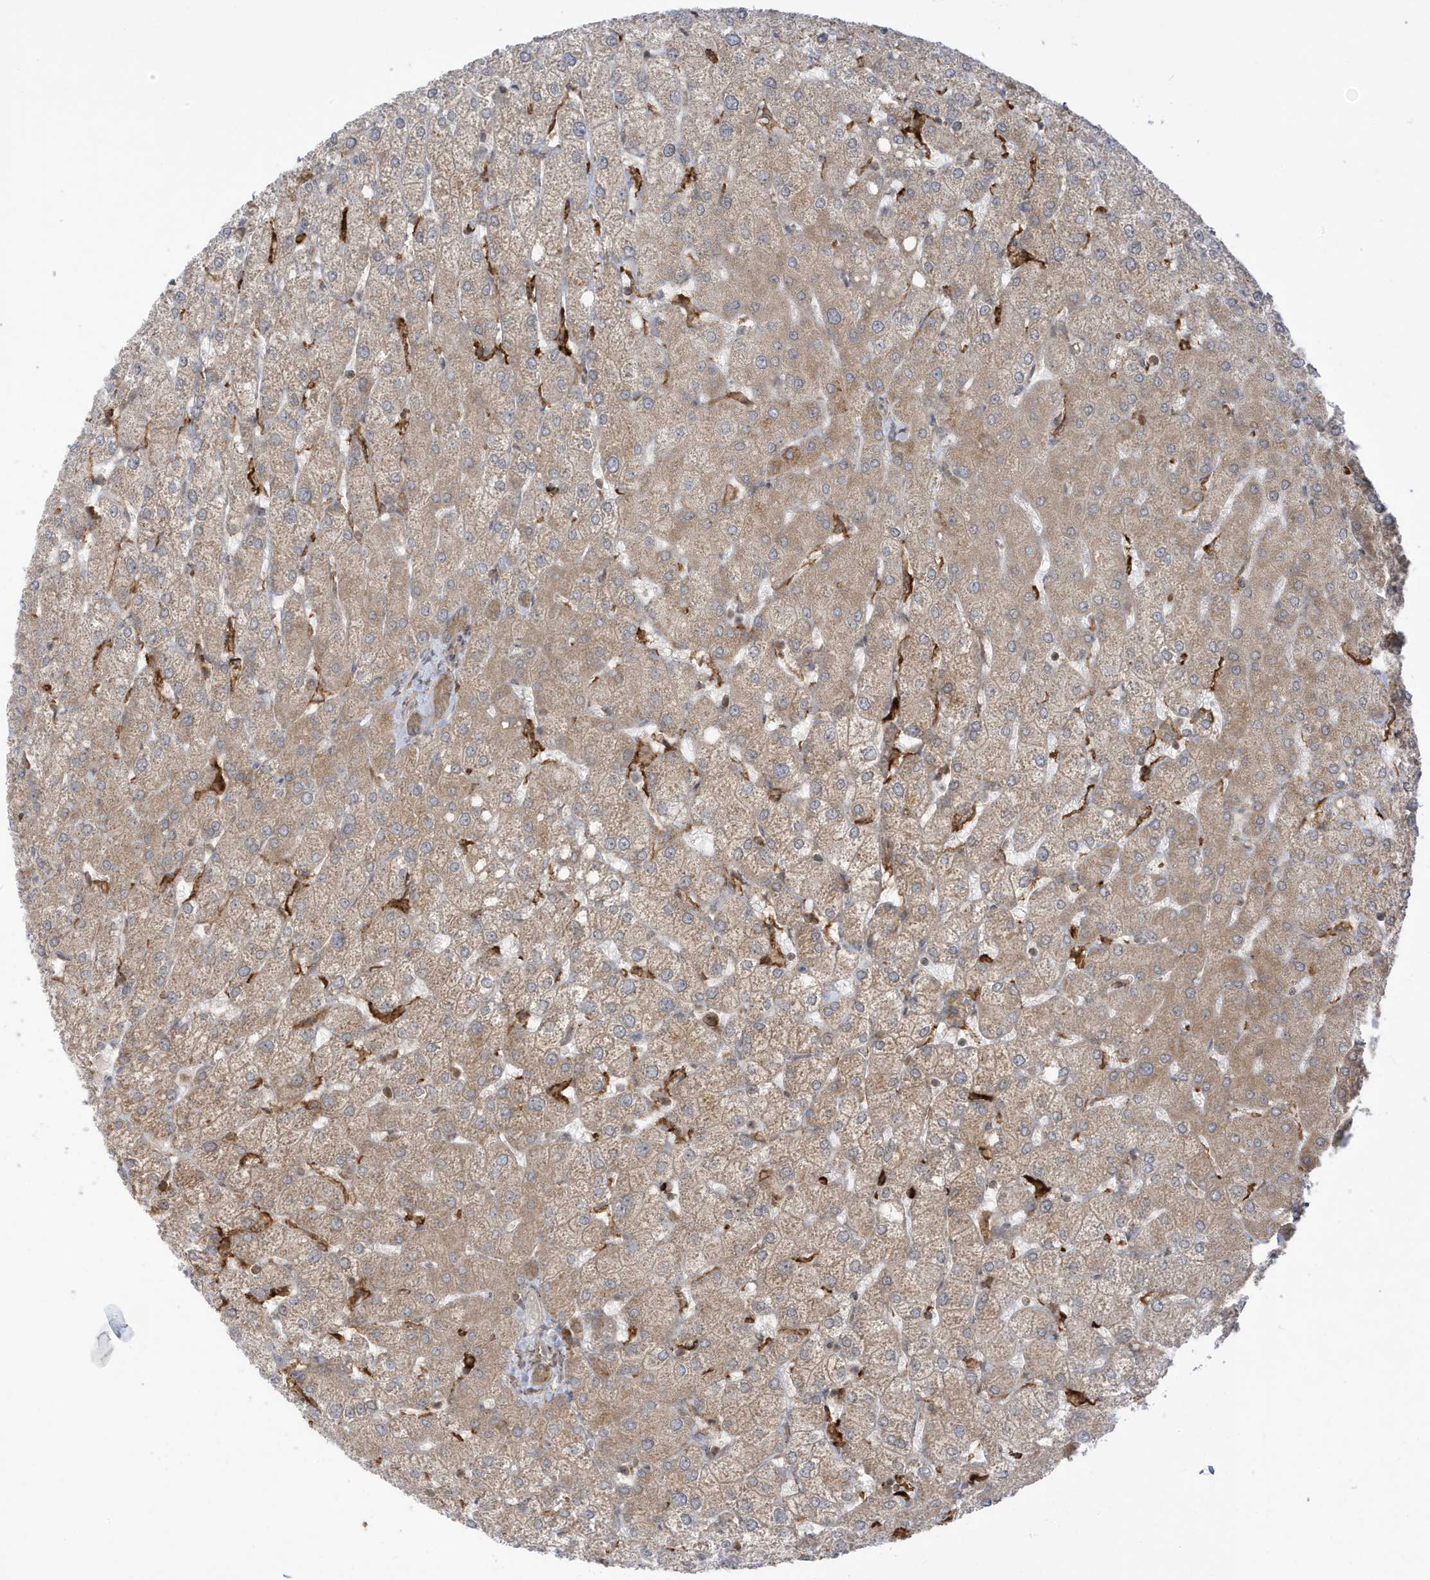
{"staining": {"intensity": "weak", "quantity": ">75%", "location": "cytoplasmic/membranous"}, "tissue": "liver", "cell_type": "Cholangiocytes", "image_type": "normal", "snomed": [{"axis": "morphology", "description": "Normal tissue, NOS"}, {"axis": "topography", "description": "Liver"}], "caption": "This photomicrograph displays immunohistochemistry staining of unremarkable liver, with low weak cytoplasmic/membranous positivity in approximately >75% of cholangiocytes.", "gene": "DHX36", "patient": {"sex": "female", "age": 54}}